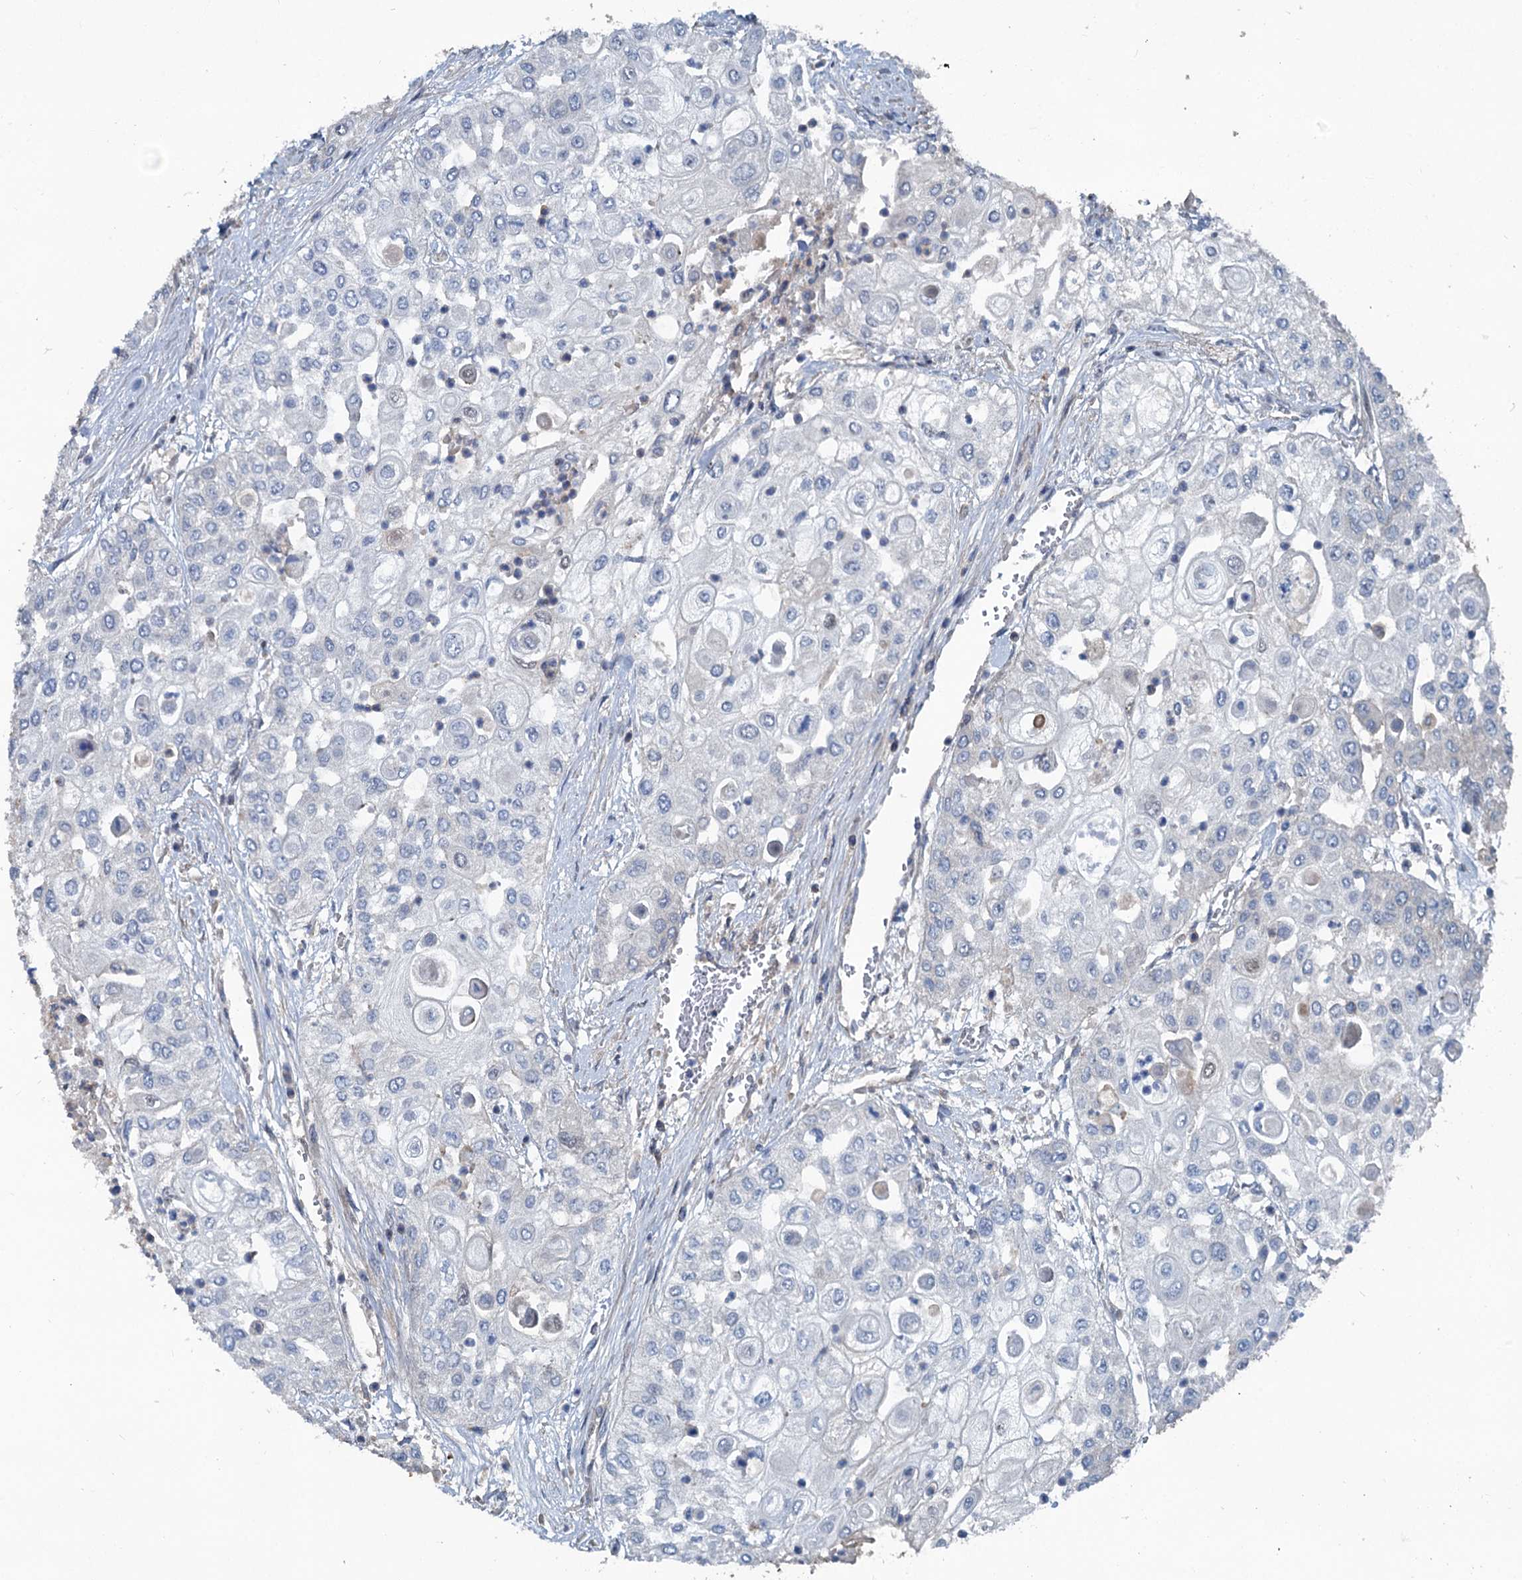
{"staining": {"intensity": "negative", "quantity": "none", "location": "none"}, "tissue": "urothelial cancer", "cell_type": "Tumor cells", "image_type": "cancer", "snomed": [{"axis": "morphology", "description": "Urothelial carcinoma, High grade"}, {"axis": "topography", "description": "Urinary bladder"}], "caption": "DAB (3,3'-diaminobenzidine) immunohistochemical staining of human high-grade urothelial carcinoma reveals no significant expression in tumor cells.", "gene": "TEDC1", "patient": {"sex": "female", "age": 79}}